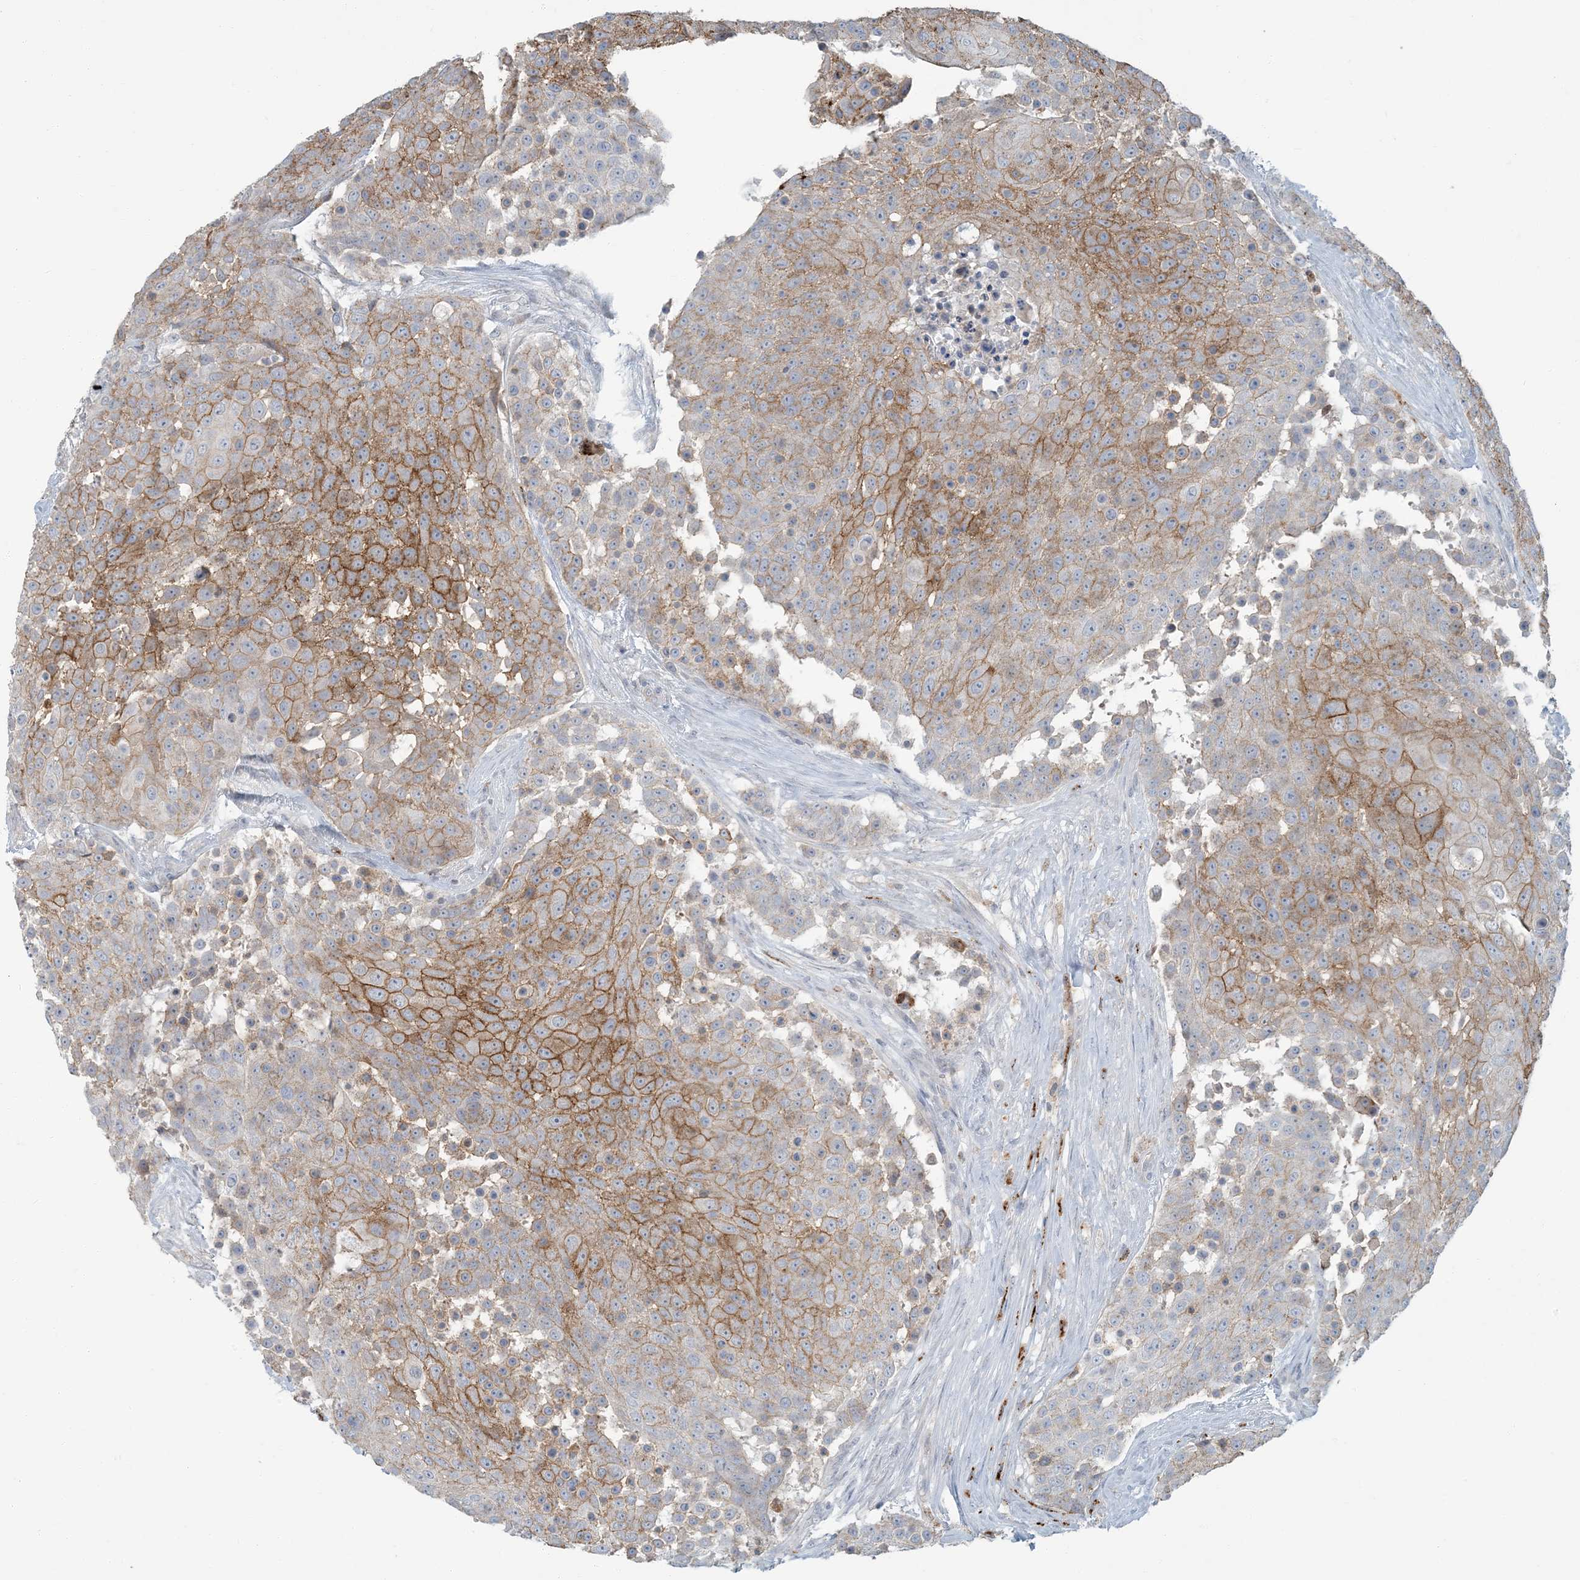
{"staining": {"intensity": "moderate", "quantity": ">75%", "location": "cytoplasmic/membranous"}, "tissue": "urothelial cancer", "cell_type": "Tumor cells", "image_type": "cancer", "snomed": [{"axis": "morphology", "description": "Urothelial carcinoma, High grade"}, {"axis": "topography", "description": "Urinary bladder"}], "caption": "The histopathology image exhibits immunohistochemical staining of urothelial cancer. There is moderate cytoplasmic/membranous staining is identified in approximately >75% of tumor cells.", "gene": "EPHA4", "patient": {"sex": "female", "age": 63}}